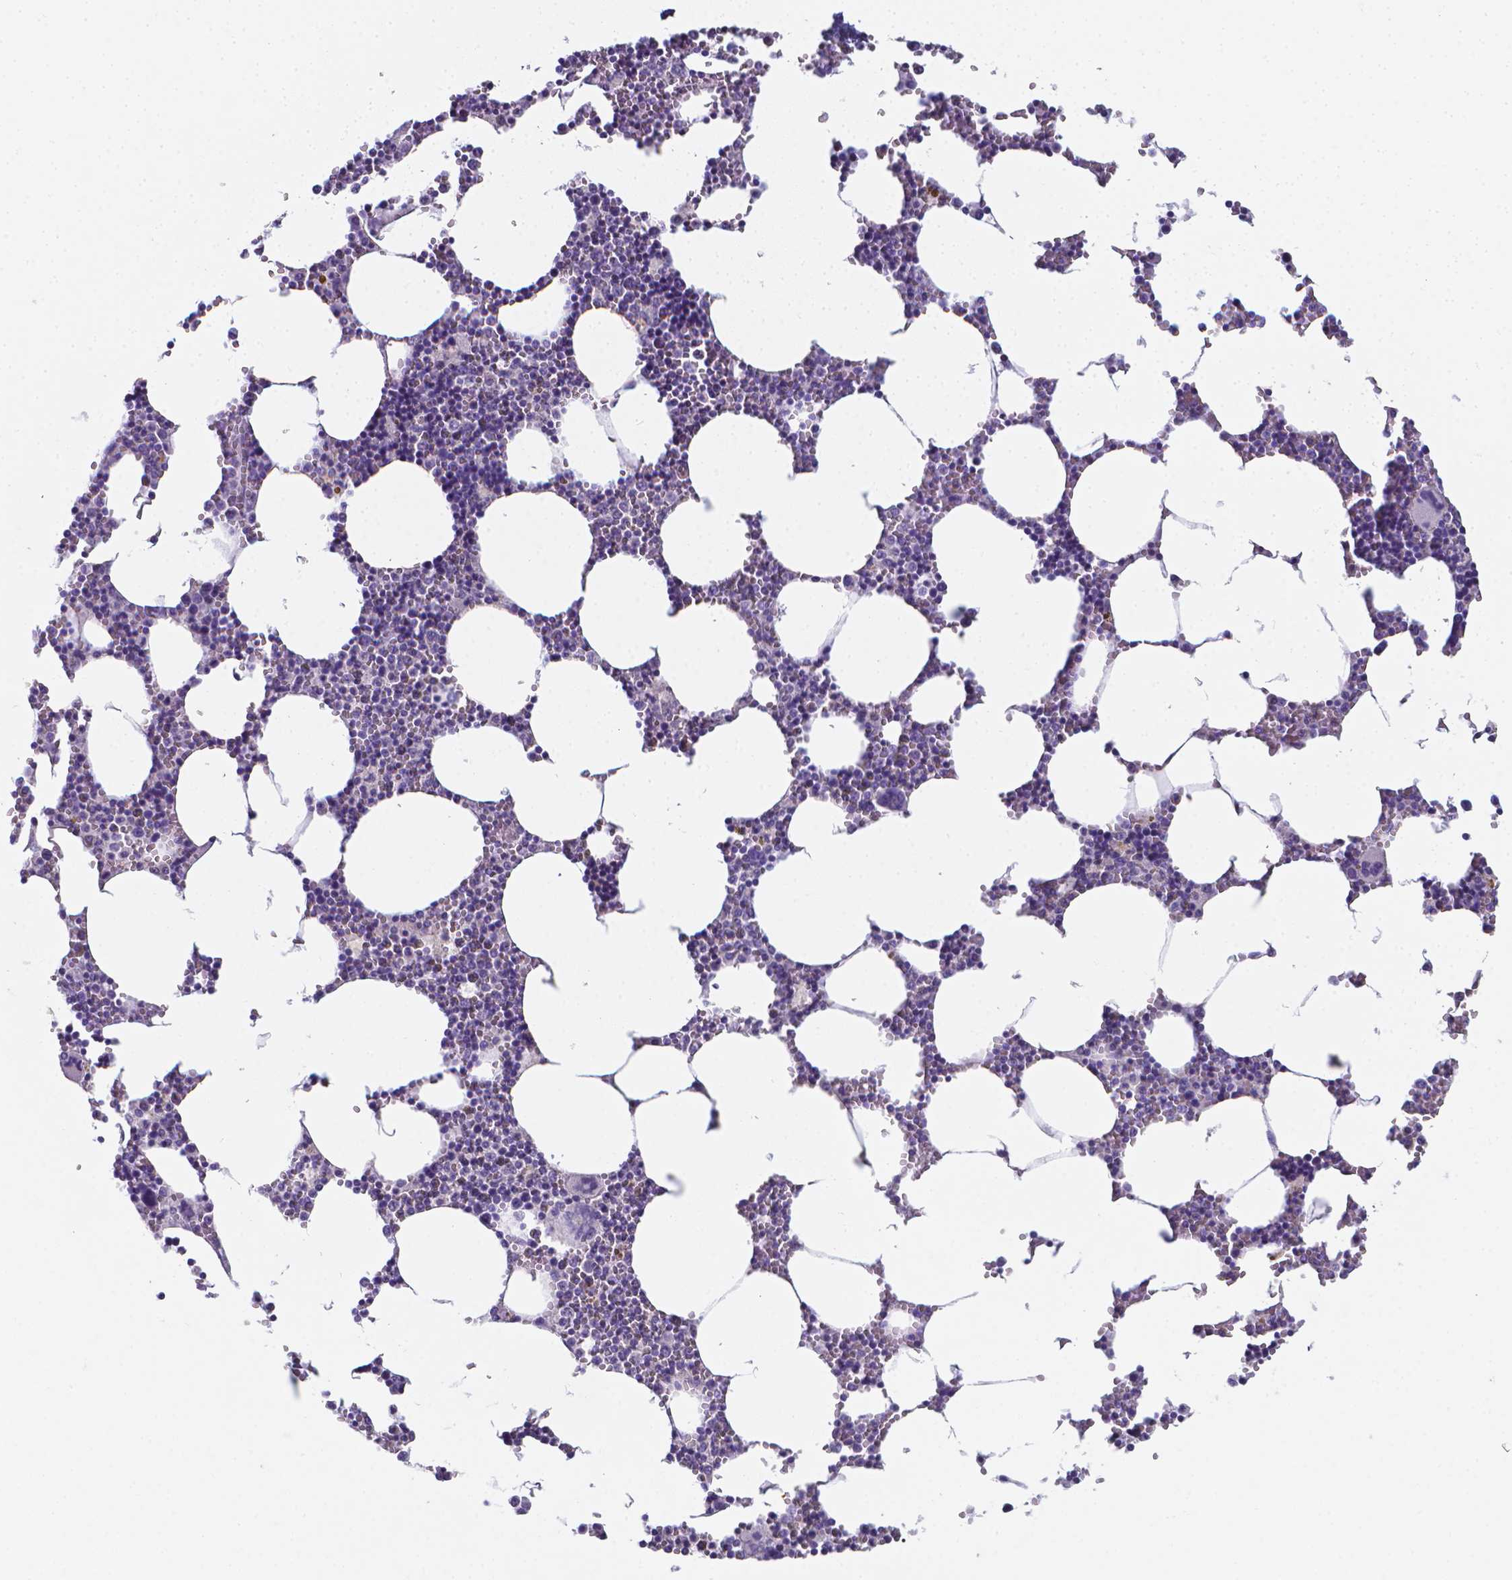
{"staining": {"intensity": "negative", "quantity": "none", "location": "none"}, "tissue": "bone marrow", "cell_type": "Hematopoietic cells", "image_type": "normal", "snomed": [{"axis": "morphology", "description": "Normal tissue, NOS"}, {"axis": "topography", "description": "Bone marrow"}], "caption": "Protein analysis of benign bone marrow shows no significant positivity in hematopoietic cells.", "gene": "LRRC73", "patient": {"sex": "male", "age": 54}}